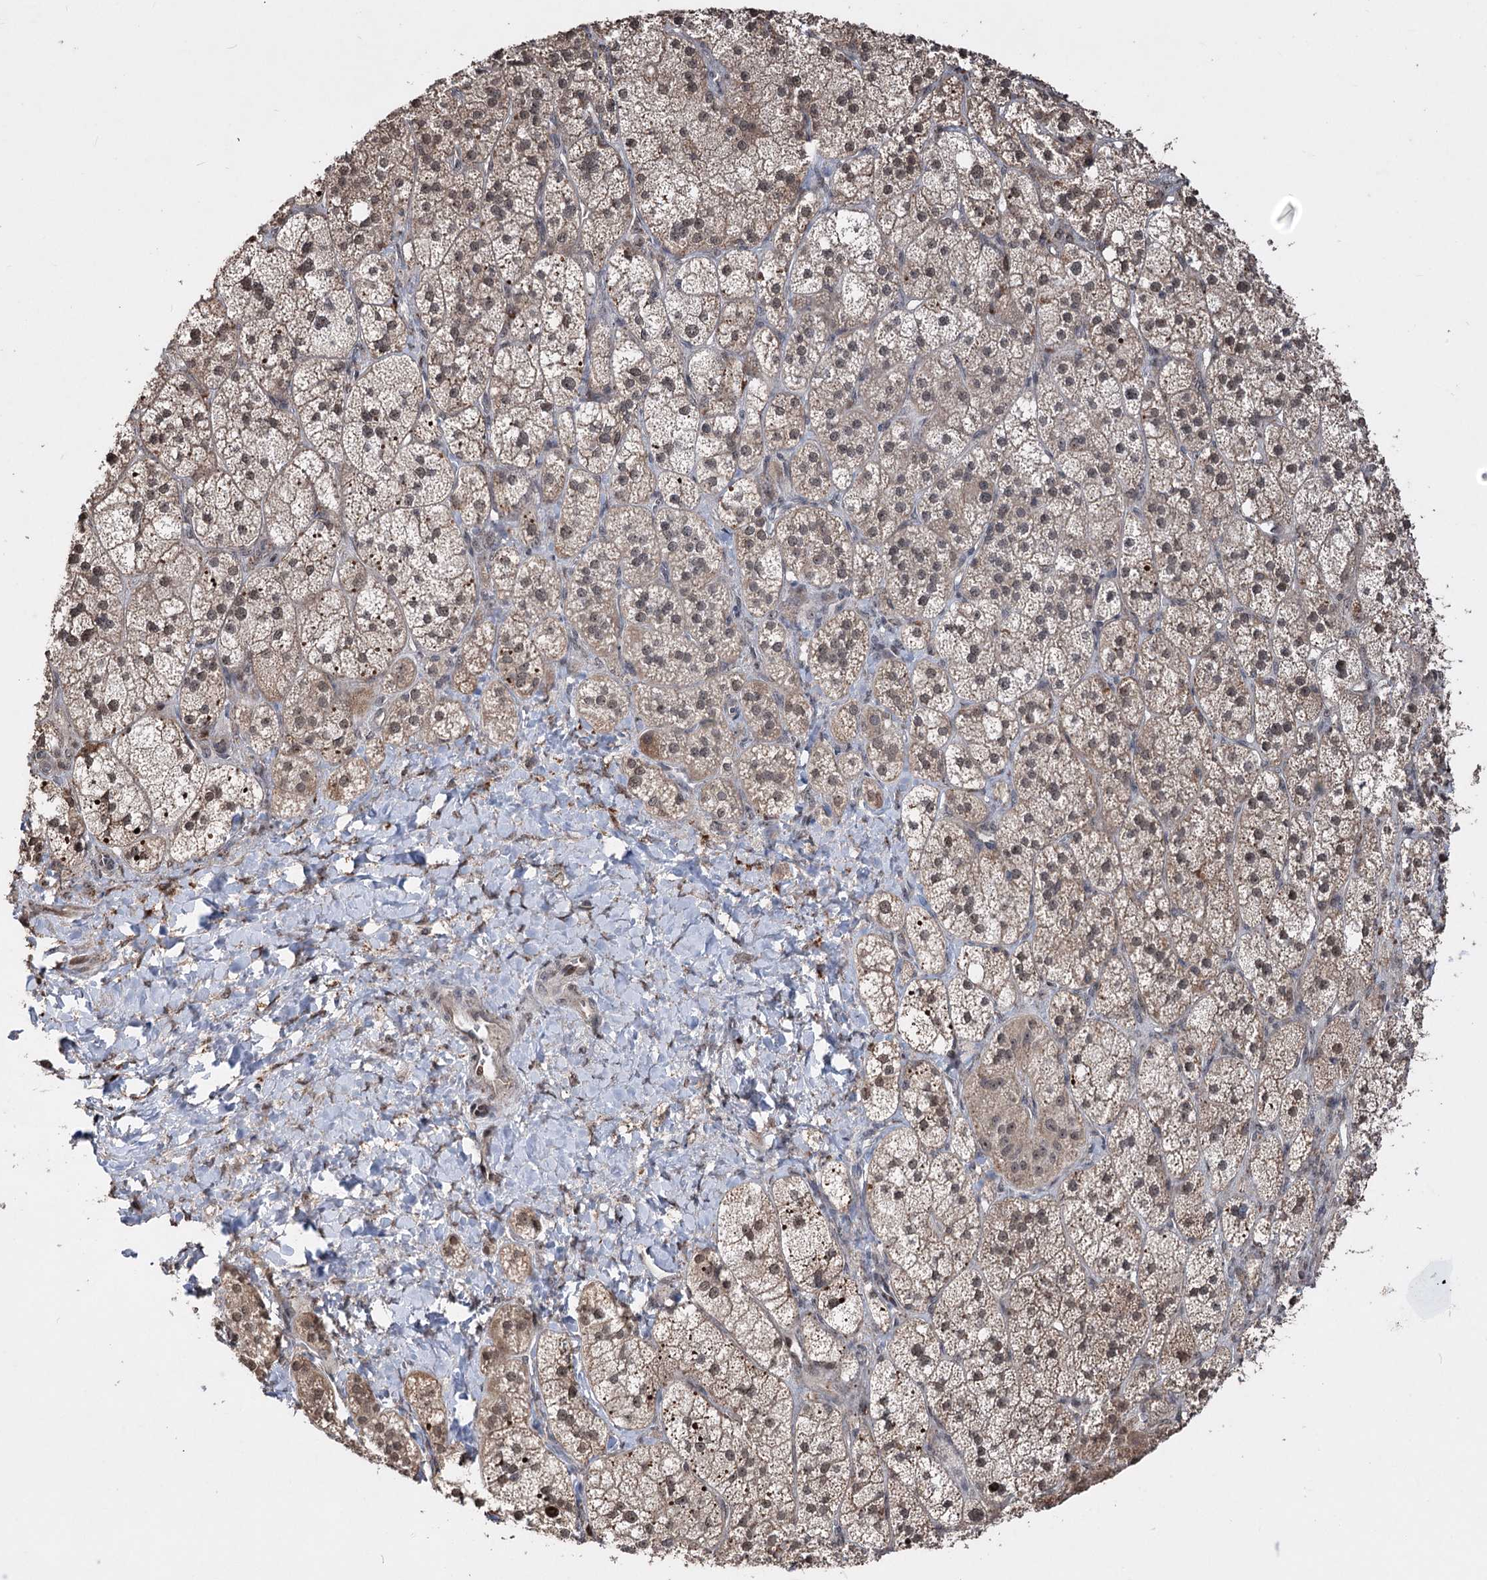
{"staining": {"intensity": "strong", "quantity": "25%-75%", "location": "cytoplasmic/membranous,nuclear"}, "tissue": "adrenal gland", "cell_type": "Glandular cells", "image_type": "normal", "snomed": [{"axis": "morphology", "description": "Normal tissue, NOS"}, {"axis": "topography", "description": "Adrenal gland"}], "caption": "A brown stain shows strong cytoplasmic/membranous,nuclear expression of a protein in glandular cells of benign human adrenal gland.", "gene": "CPNE8", "patient": {"sex": "male", "age": 61}}